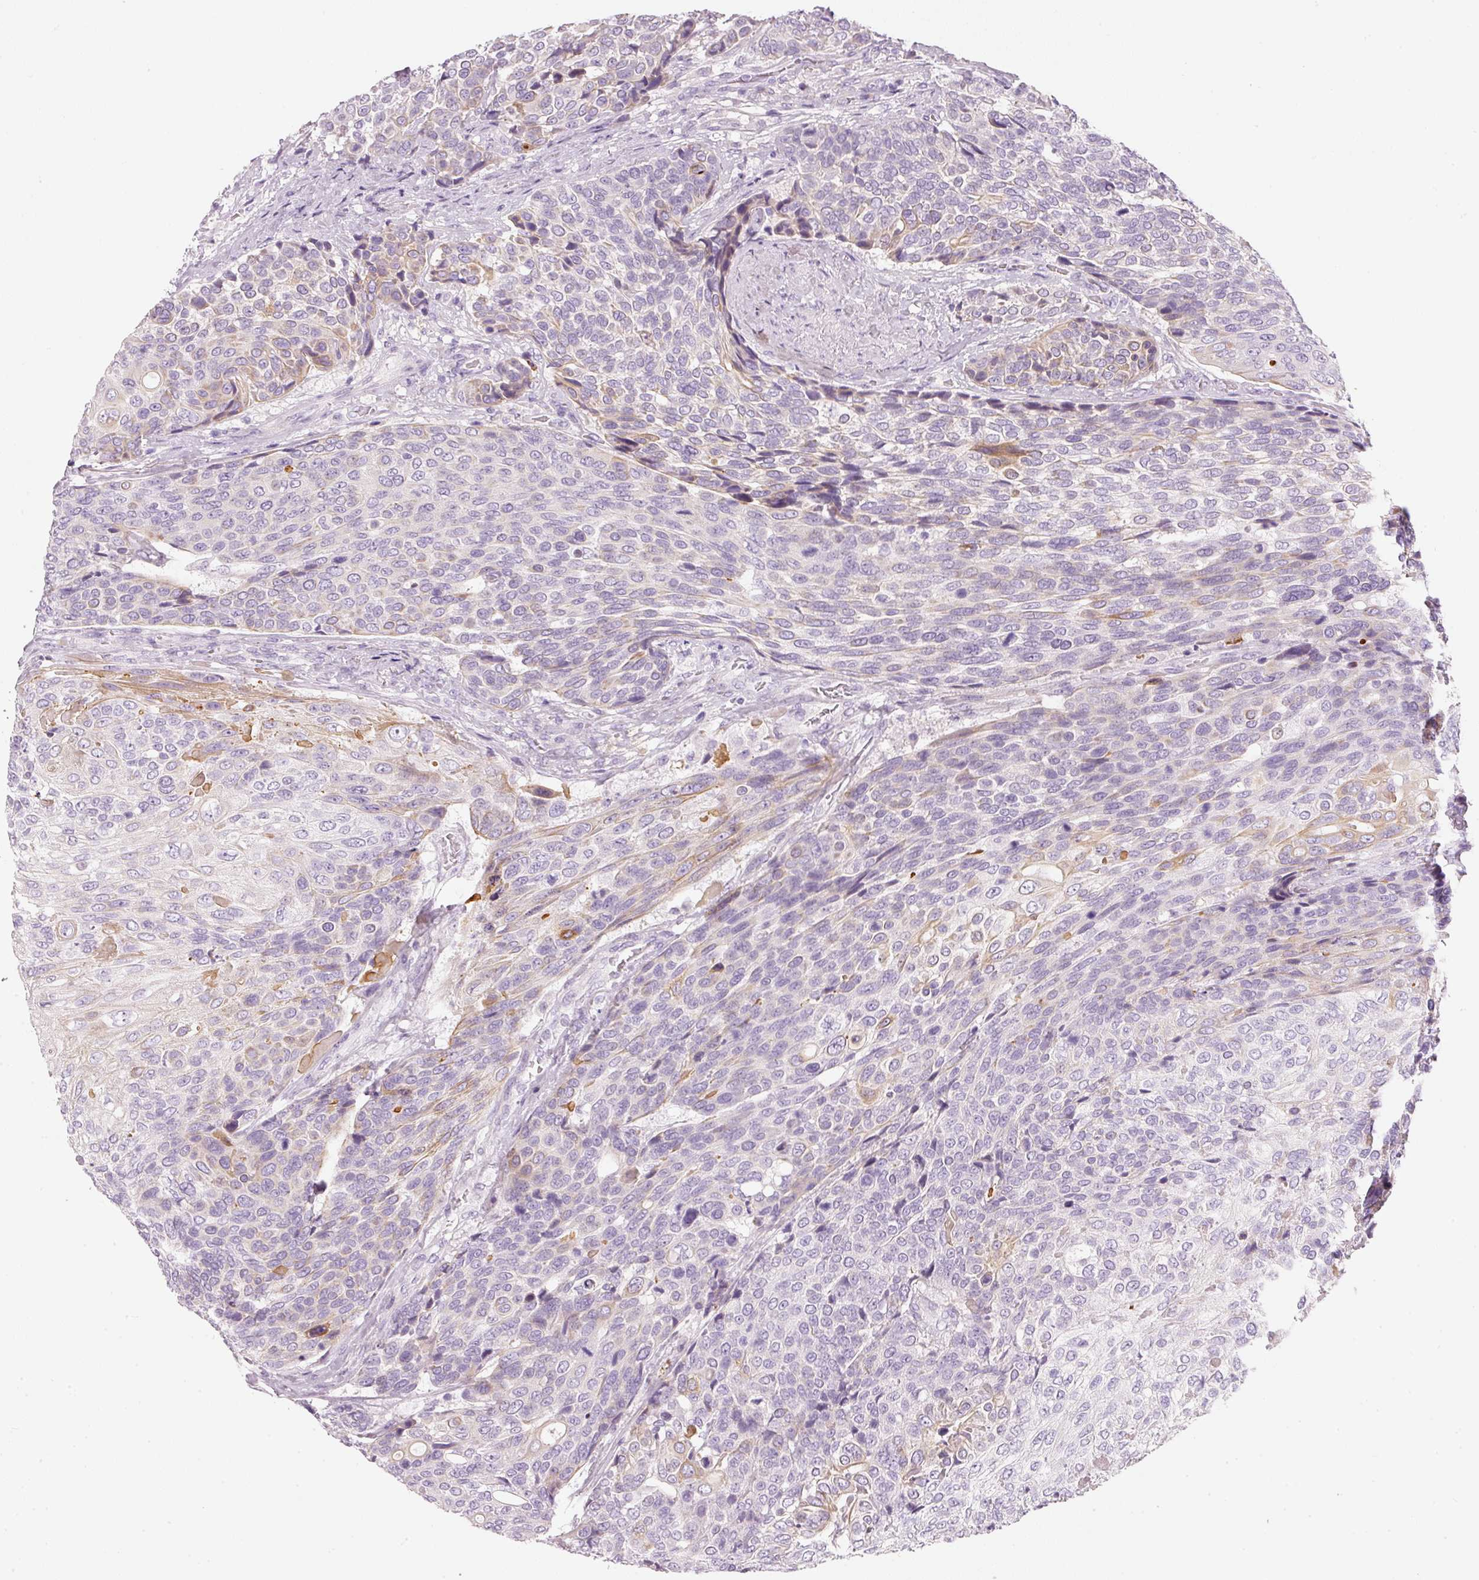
{"staining": {"intensity": "weak", "quantity": "<25%", "location": "cytoplasmic/membranous"}, "tissue": "urothelial cancer", "cell_type": "Tumor cells", "image_type": "cancer", "snomed": [{"axis": "morphology", "description": "Urothelial carcinoma, High grade"}, {"axis": "topography", "description": "Urinary bladder"}], "caption": "High power microscopy histopathology image of an immunohistochemistry micrograph of urothelial cancer, revealing no significant positivity in tumor cells.", "gene": "PDXDC1", "patient": {"sex": "female", "age": 70}}